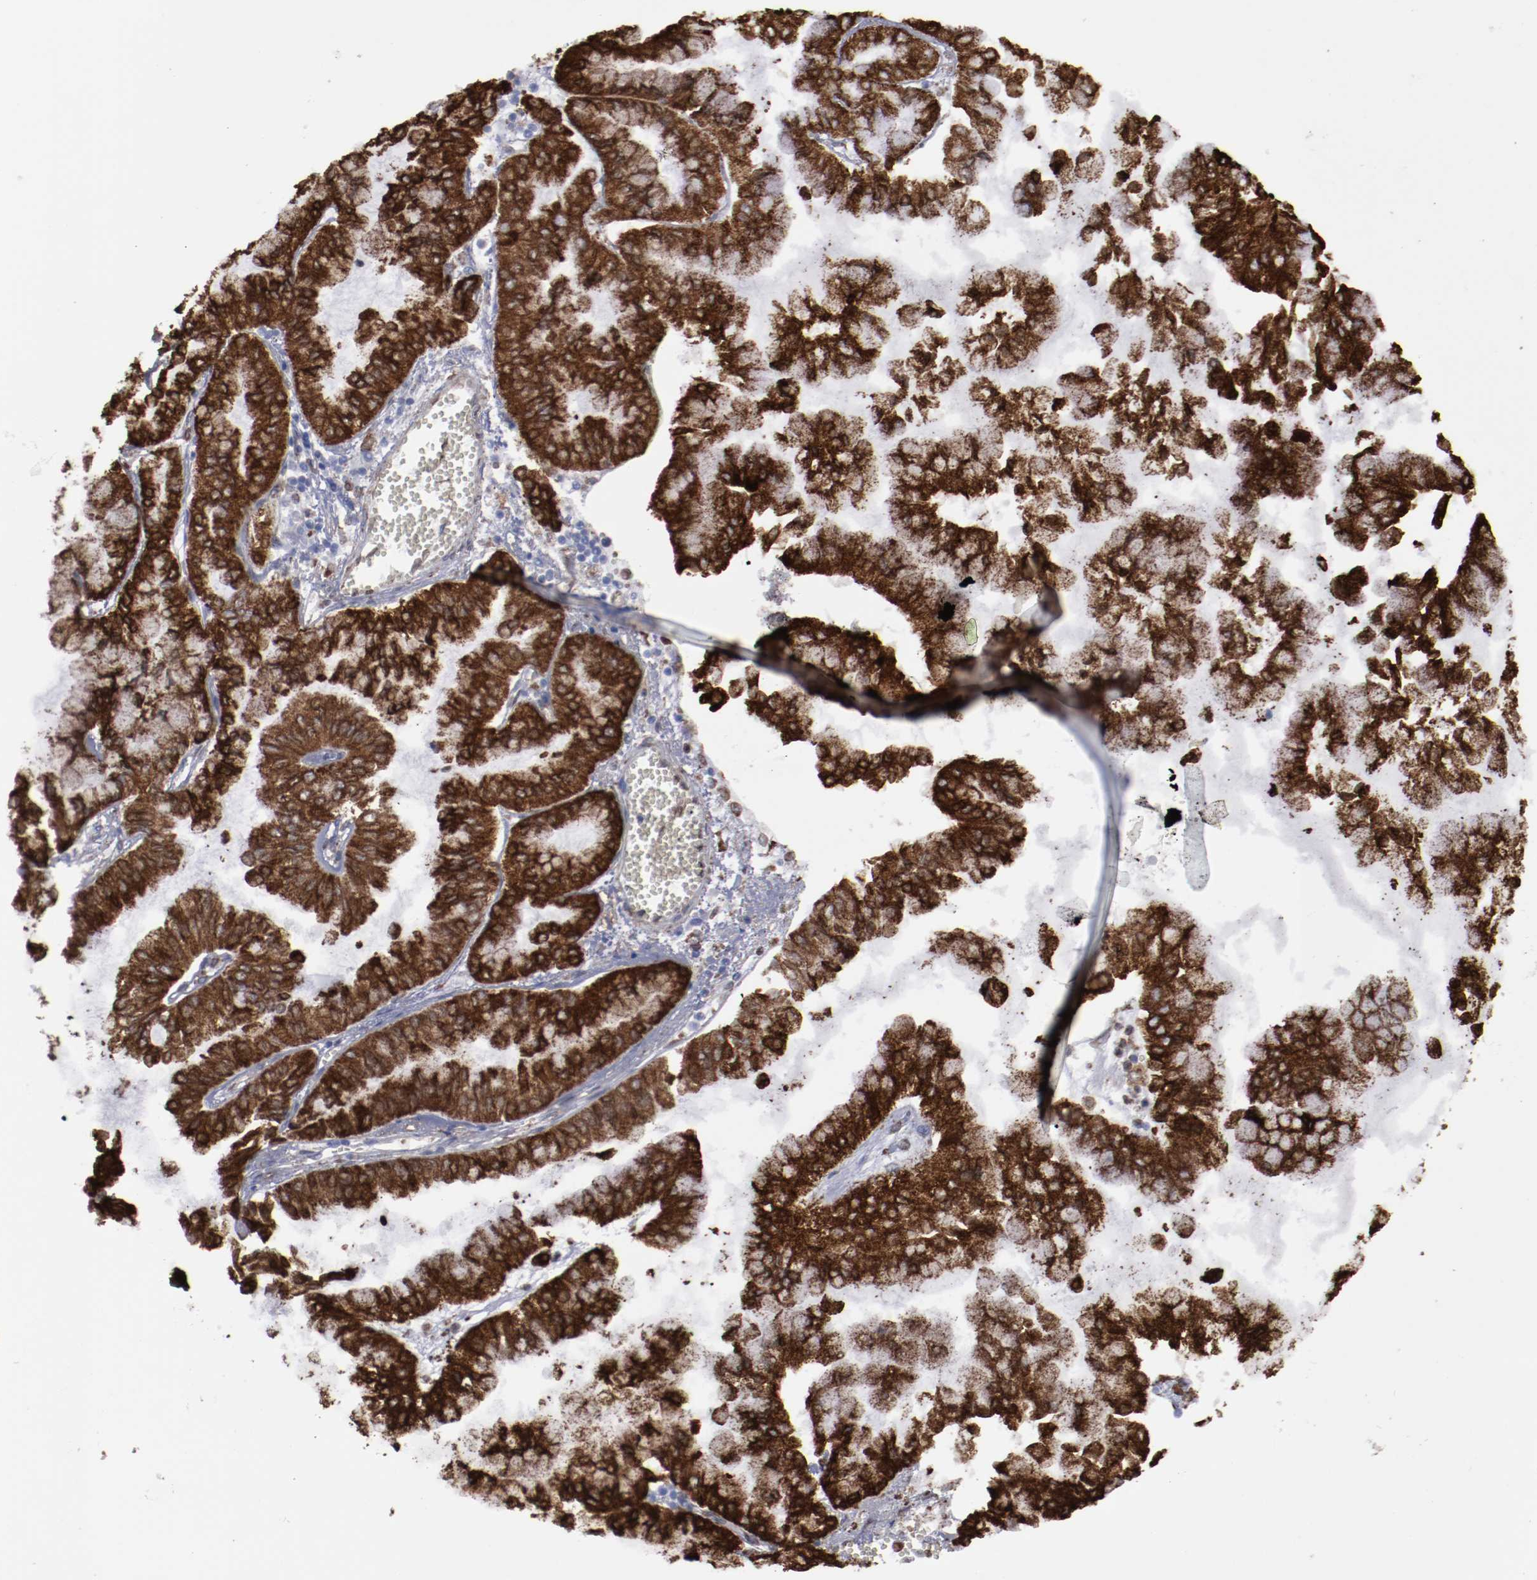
{"staining": {"intensity": "strong", "quantity": ">75%", "location": "cytoplasmic/membranous"}, "tissue": "liver cancer", "cell_type": "Tumor cells", "image_type": "cancer", "snomed": [{"axis": "morphology", "description": "Cholangiocarcinoma"}, {"axis": "topography", "description": "Liver"}], "caption": "IHC image of neoplastic tissue: human cholangiocarcinoma (liver) stained using immunohistochemistry displays high levels of strong protein expression localized specifically in the cytoplasmic/membranous of tumor cells, appearing as a cytoplasmic/membranous brown color.", "gene": "ERLIN2", "patient": {"sex": "female", "age": 79}}